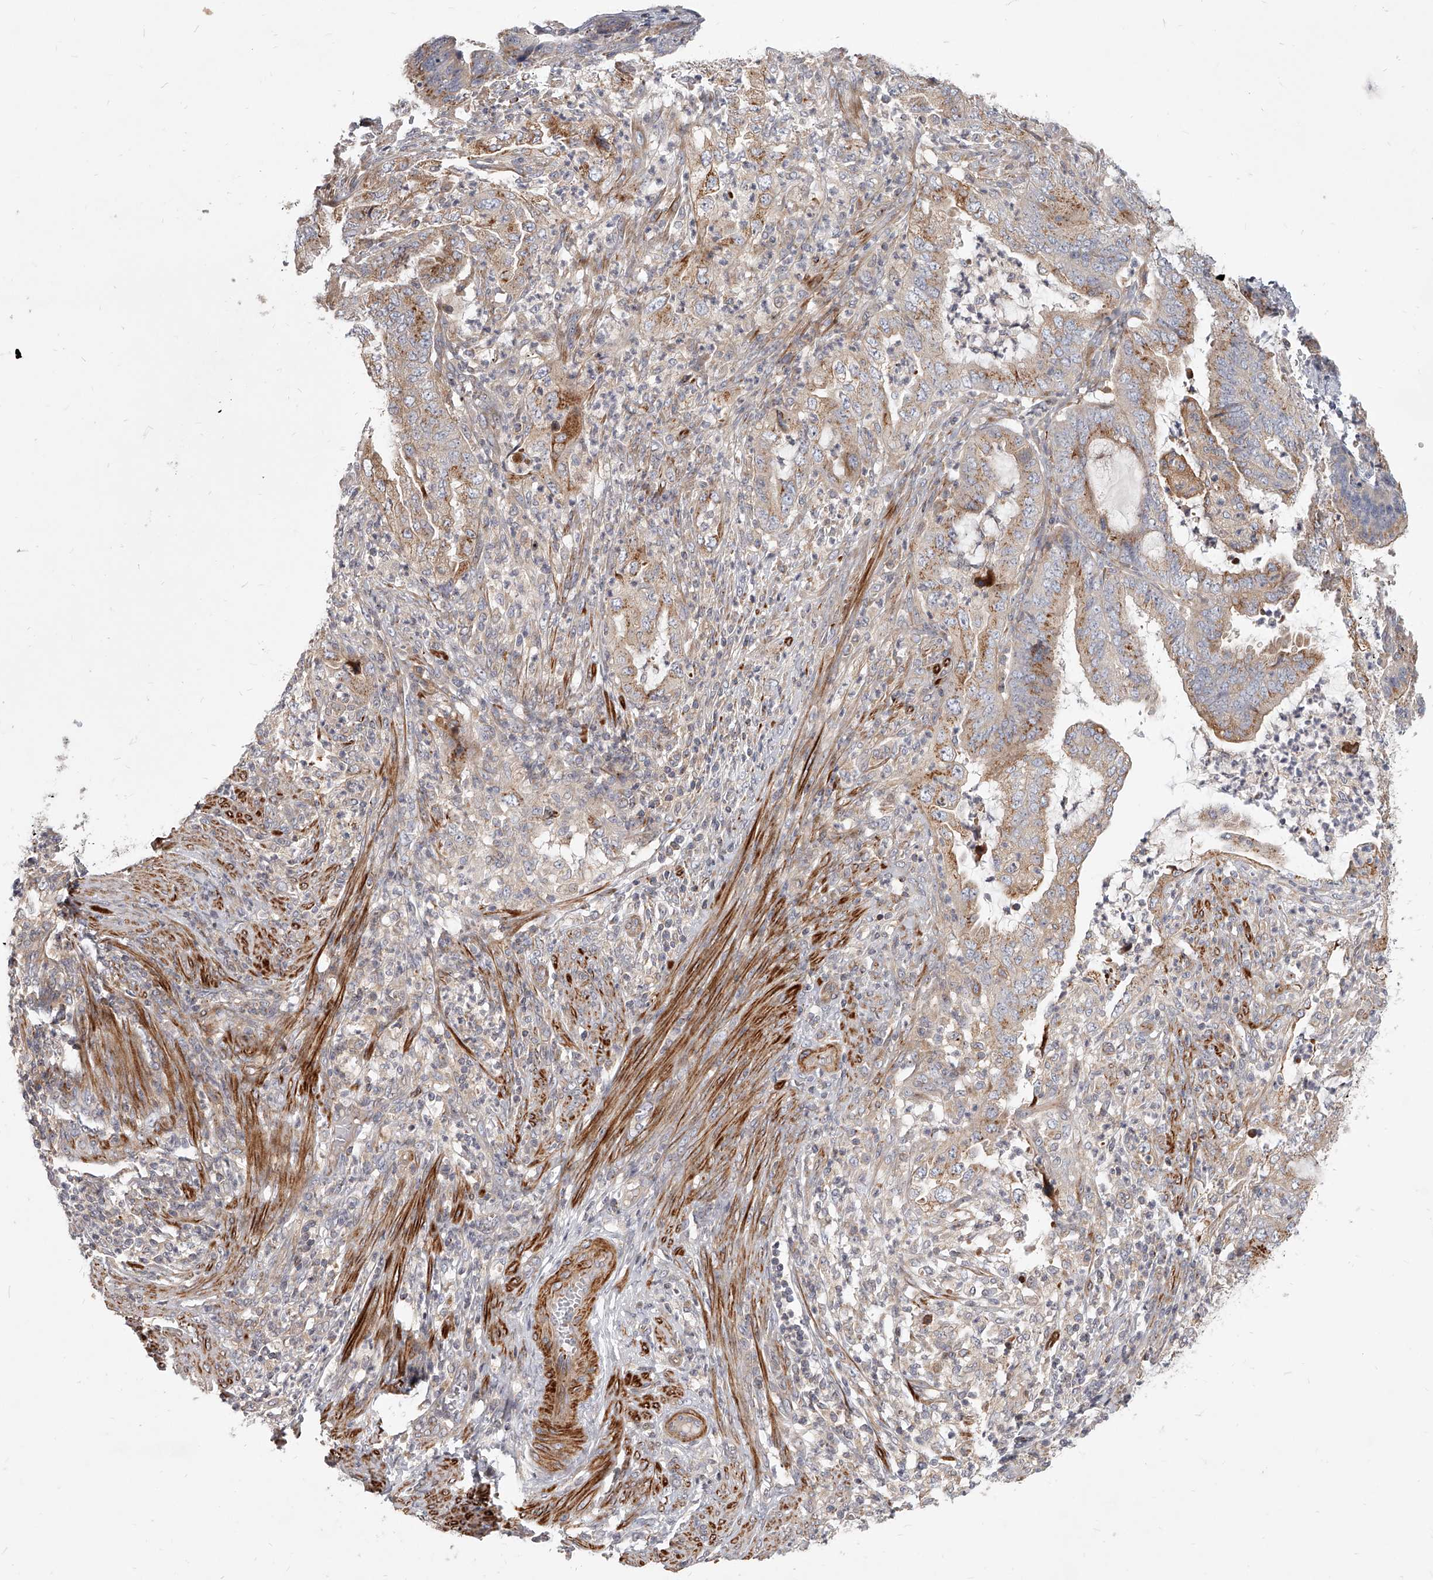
{"staining": {"intensity": "moderate", "quantity": ">75%", "location": "cytoplasmic/membranous"}, "tissue": "endometrial cancer", "cell_type": "Tumor cells", "image_type": "cancer", "snomed": [{"axis": "morphology", "description": "Adenocarcinoma, NOS"}, {"axis": "topography", "description": "Endometrium"}], "caption": "The photomicrograph shows immunohistochemical staining of endometrial cancer. There is moderate cytoplasmic/membranous expression is identified in about >75% of tumor cells.", "gene": "SLC37A1", "patient": {"sex": "female", "age": 51}}